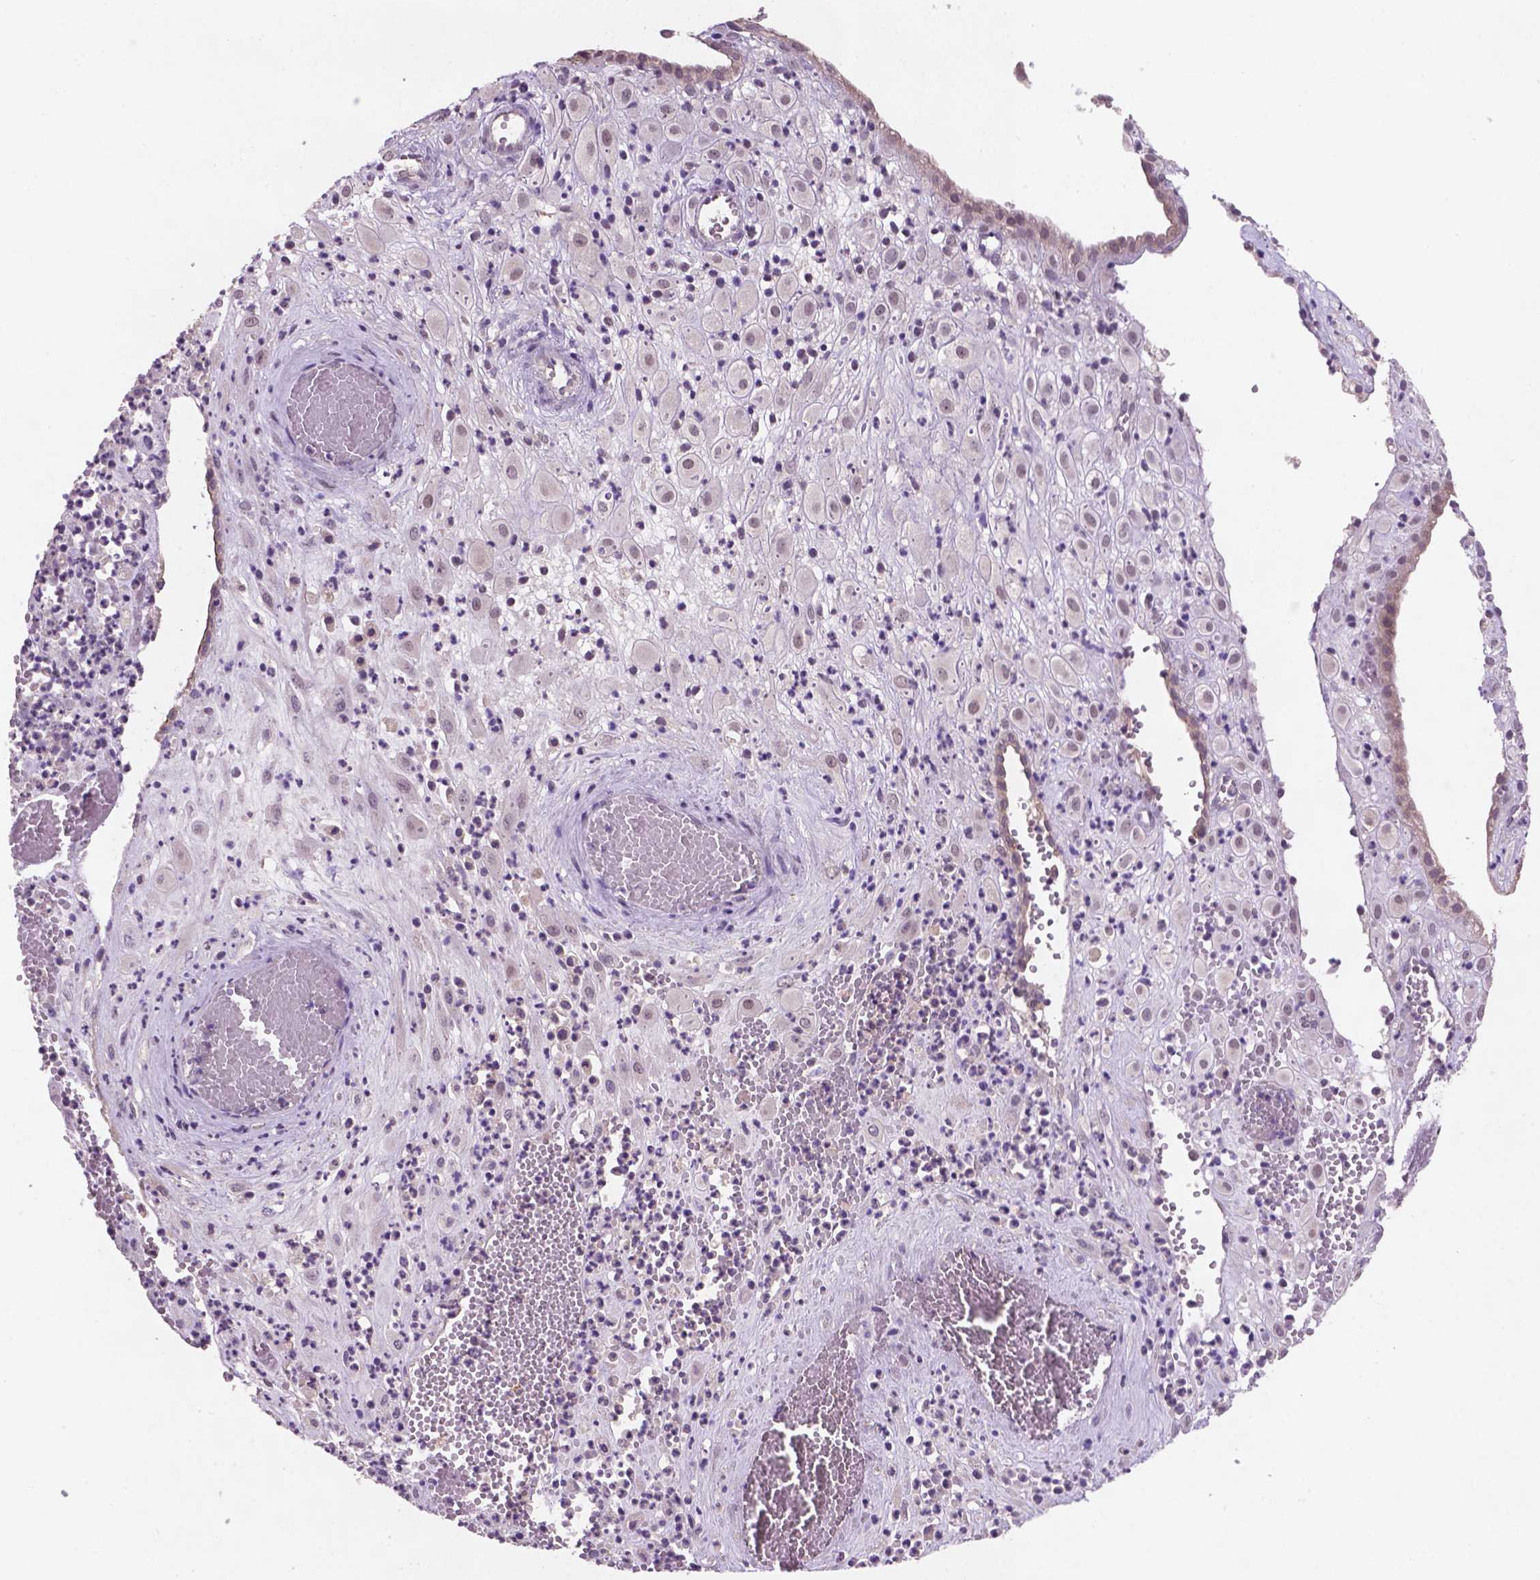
{"staining": {"intensity": "weak", "quantity": "<25%", "location": "nuclear"}, "tissue": "placenta", "cell_type": "Decidual cells", "image_type": "normal", "snomed": [{"axis": "morphology", "description": "Normal tissue, NOS"}, {"axis": "topography", "description": "Placenta"}], "caption": "Immunohistochemistry (IHC) image of benign placenta: placenta stained with DAB (3,3'-diaminobenzidine) shows no significant protein staining in decidual cells.", "gene": "GXYLT2", "patient": {"sex": "female", "age": 24}}